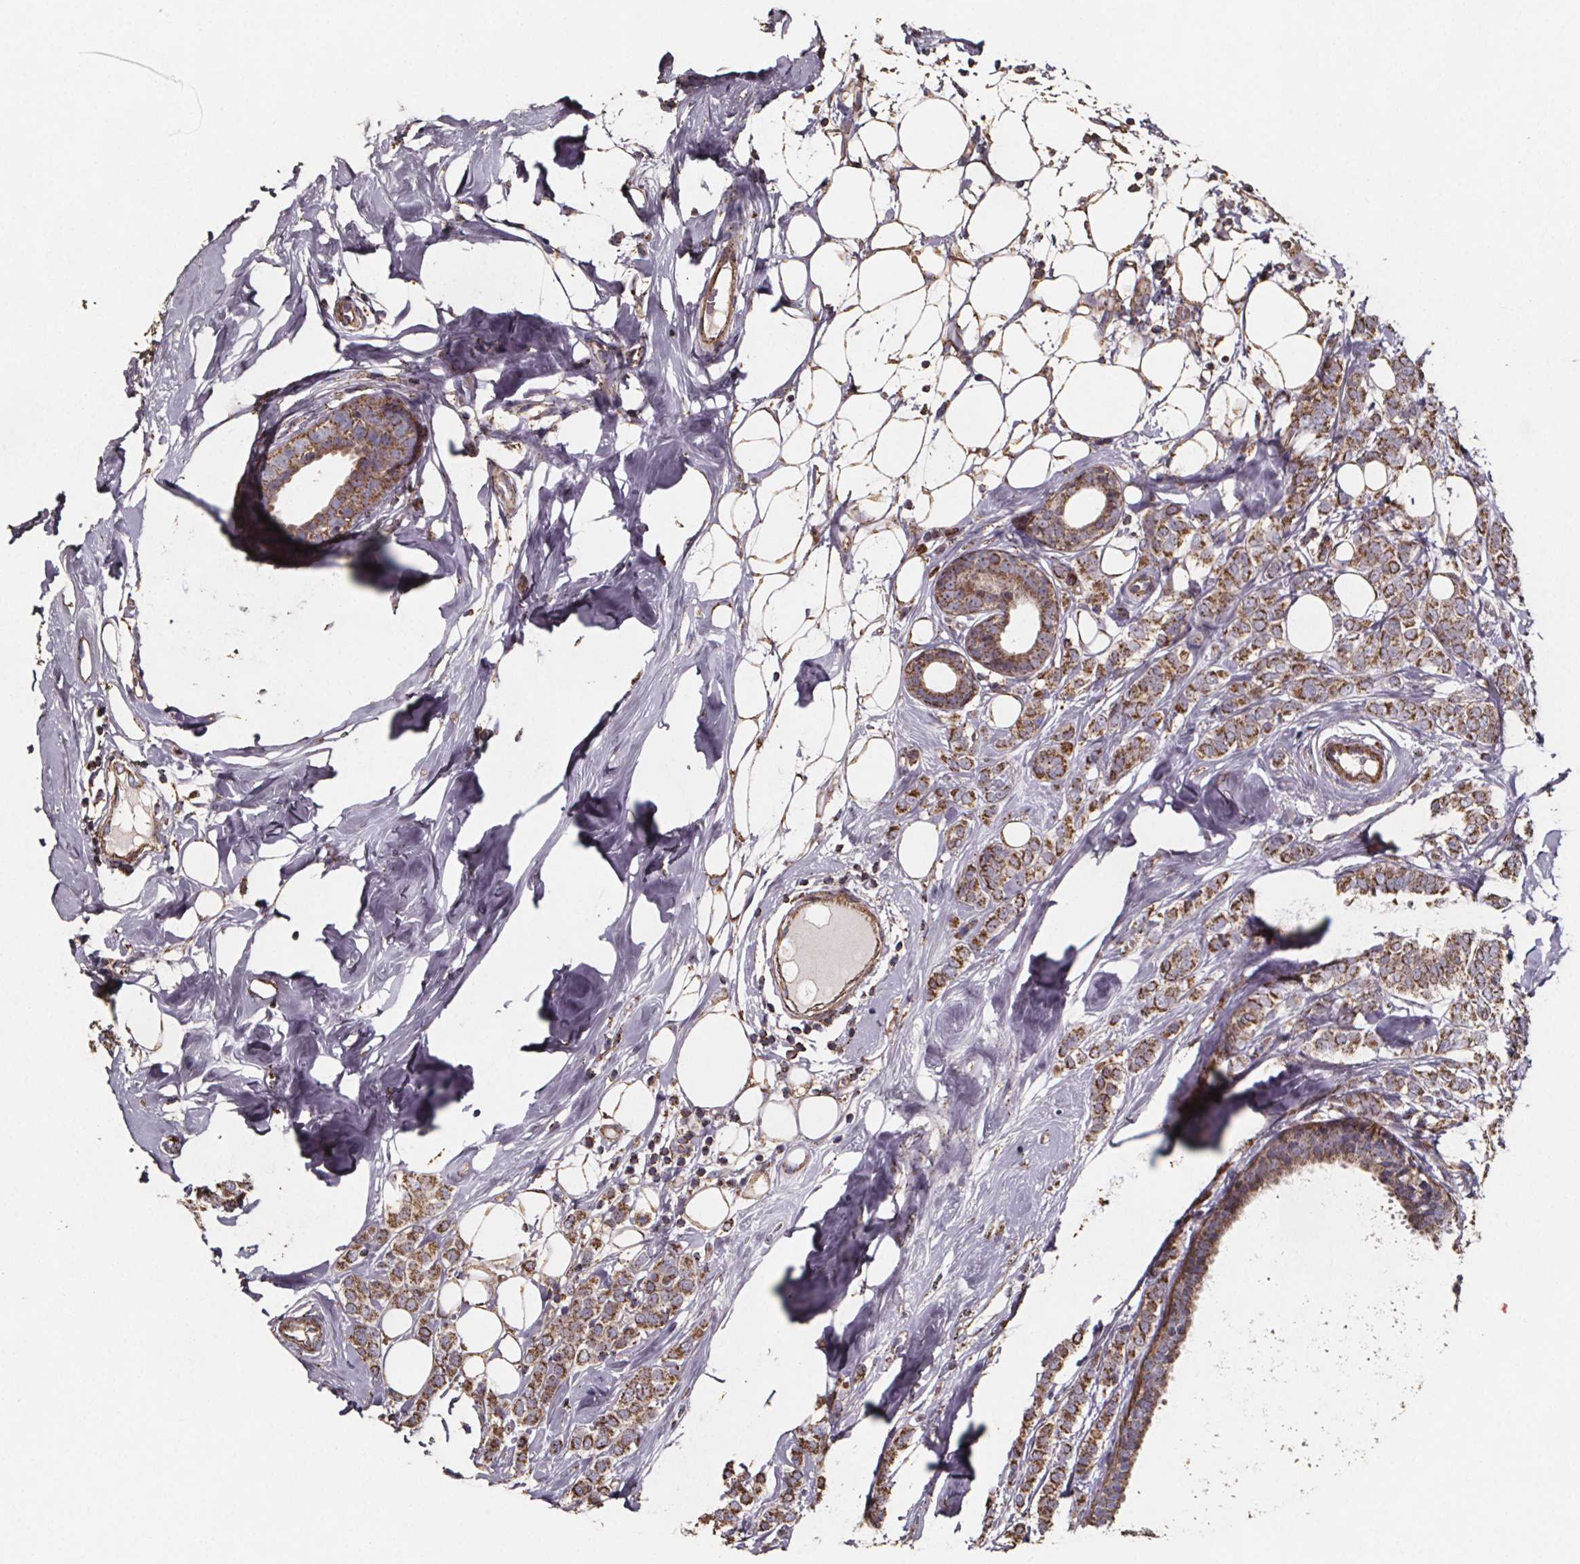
{"staining": {"intensity": "moderate", "quantity": ">75%", "location": "cytoplasmic/membranous"}, "tissue": "breast cancer", "cell_type": "Tumor cells", "image_type": "cancer", "snomed": [{"axis": "morphology", "description": "Lobular carcinoma"}, {"axis": "topography", "description": "Breast"}], "caption": "The immunohistochemical stain highlights moderate cytoplasmic/membranous staining in tumor cells of breast cancer tissue.", "gene": "SLC35D2", "patient": {"sex": "female", "age": 49}}